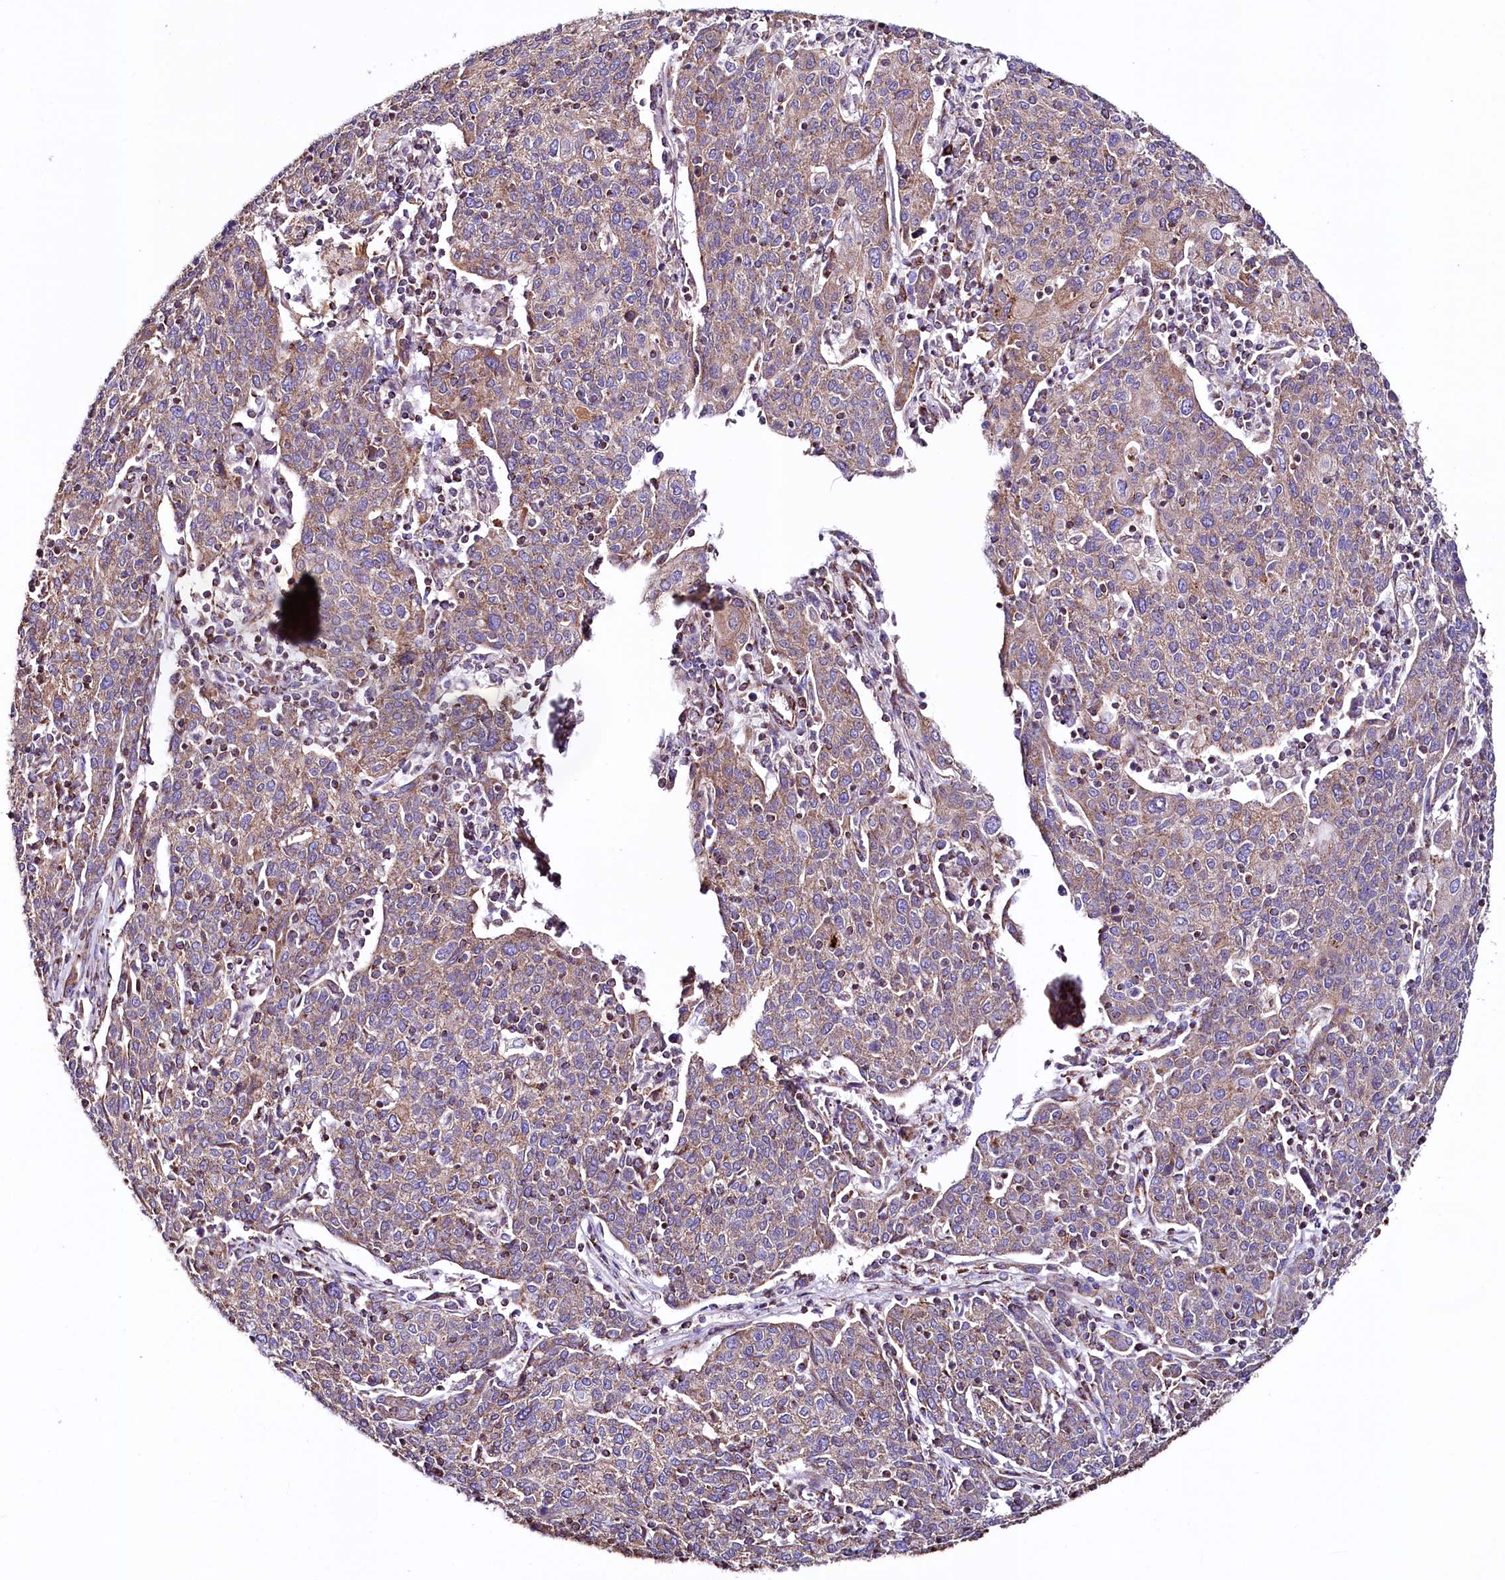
{"staining": {"intensity": "moderate", "quantity": "25%-75%", "location": "cytoplasmic/membranous"}, "tissue": "cervical cancer", "cell_type": "Tumor cells", "image_type": "cancer", "snomed": [{"axis": "morphology", "description": "Squamous cell carcinoma, NOS"}, {"axis": "topography", "description": "Cervix"}], "caption": "Protein expression analysis of human cervical cancer reveals moderate cytoplasmic/membranous positivity in approximately 25%-75% of tumor cells. (DAB = brown stain, brightfield microscopy at high magnification).", "gene": "APLP2", "patient": {"sex": "female", "age": 67}}